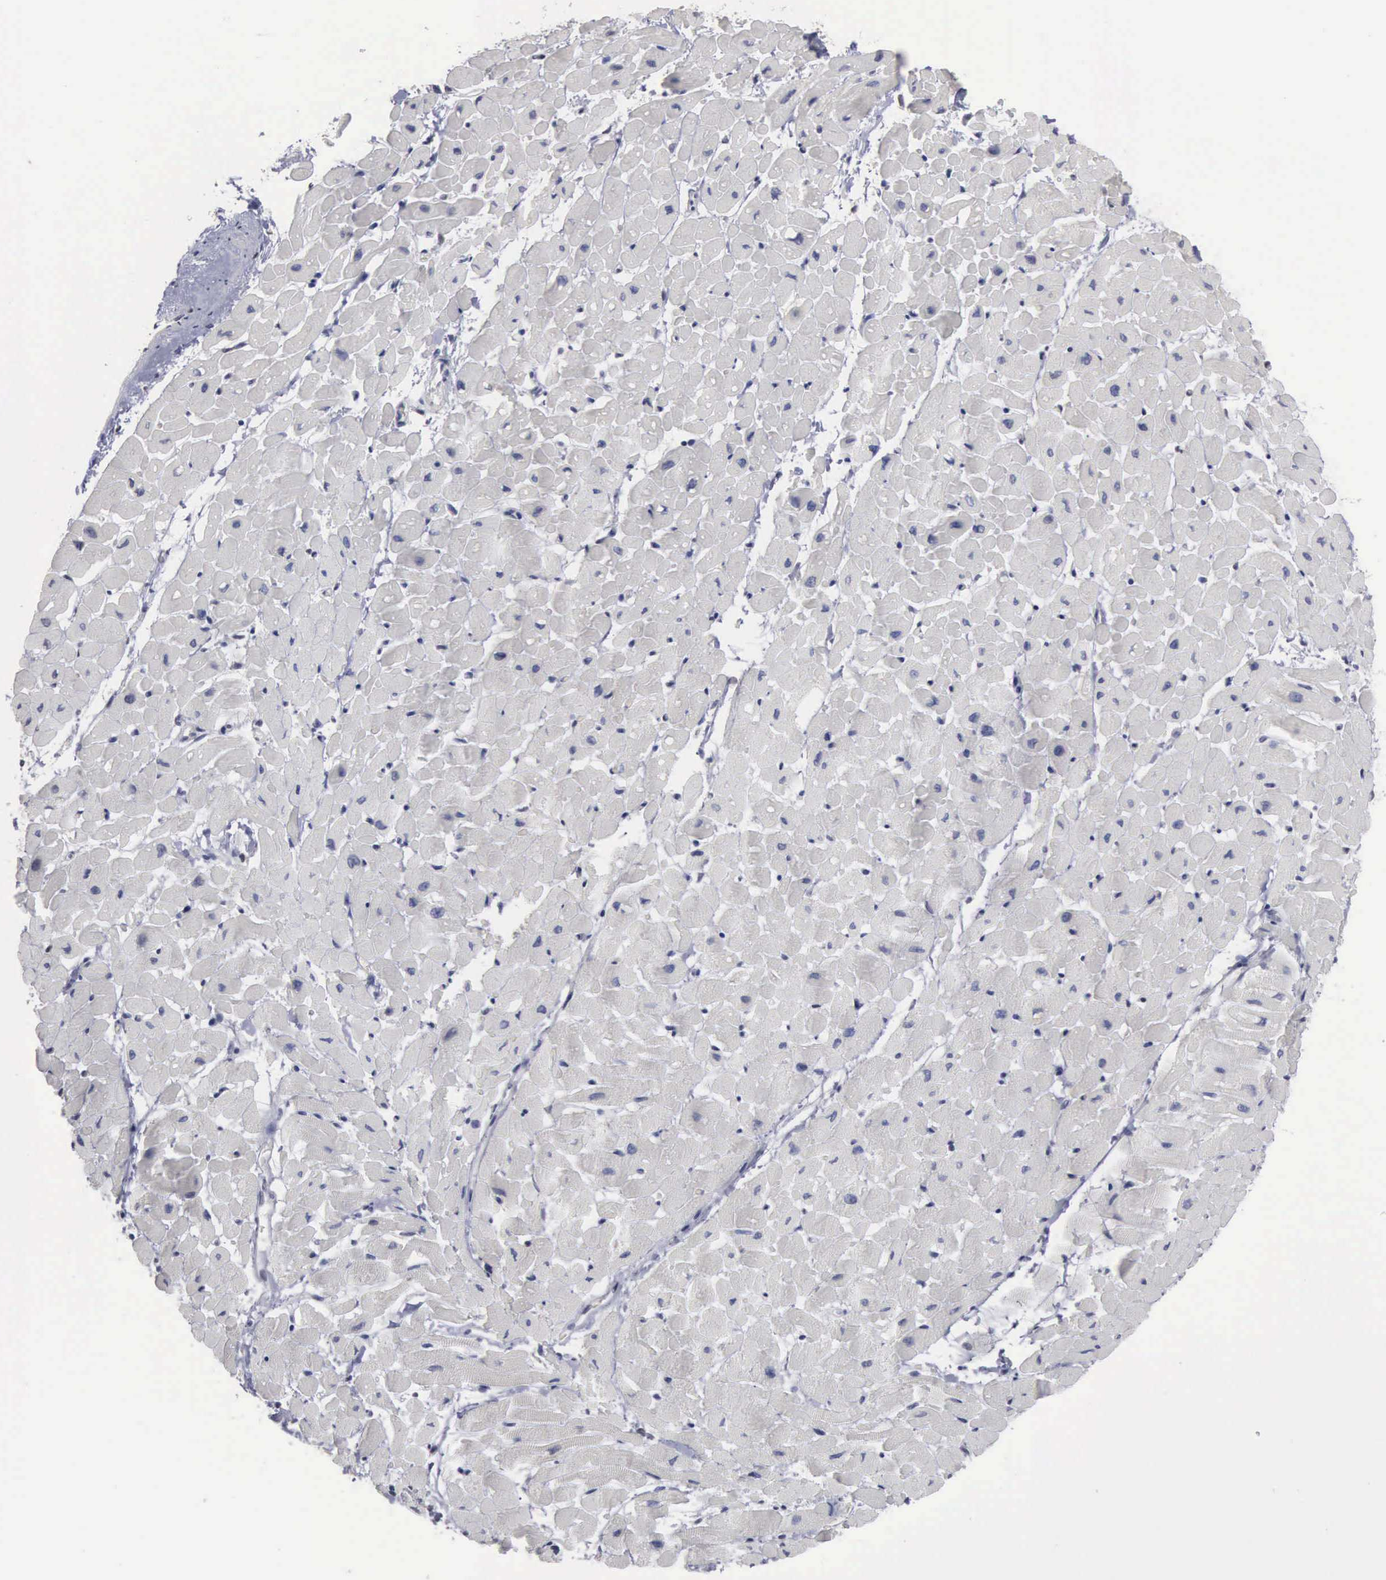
{"staining": {"intensity": "negative", "quantity": "none", "location": "none"}, "tissue": "heart muscle", "cell_type": "Cardiomyocytes", "image_type": "normal", "snomed": [{"axis": "morphology", "description": "Normal tissue, NOS"}, {"axis": "topography", "description": "Heart"}], "caption": "The histopathology image displays no staining of cardiomyocytes in normal heart muscle. The staining is performed using DAB brown chromogen with nuclei counter-stained in using hematoxylin.", "gene": "UPB1", "patient": {"sex": "male", "age": 45}}